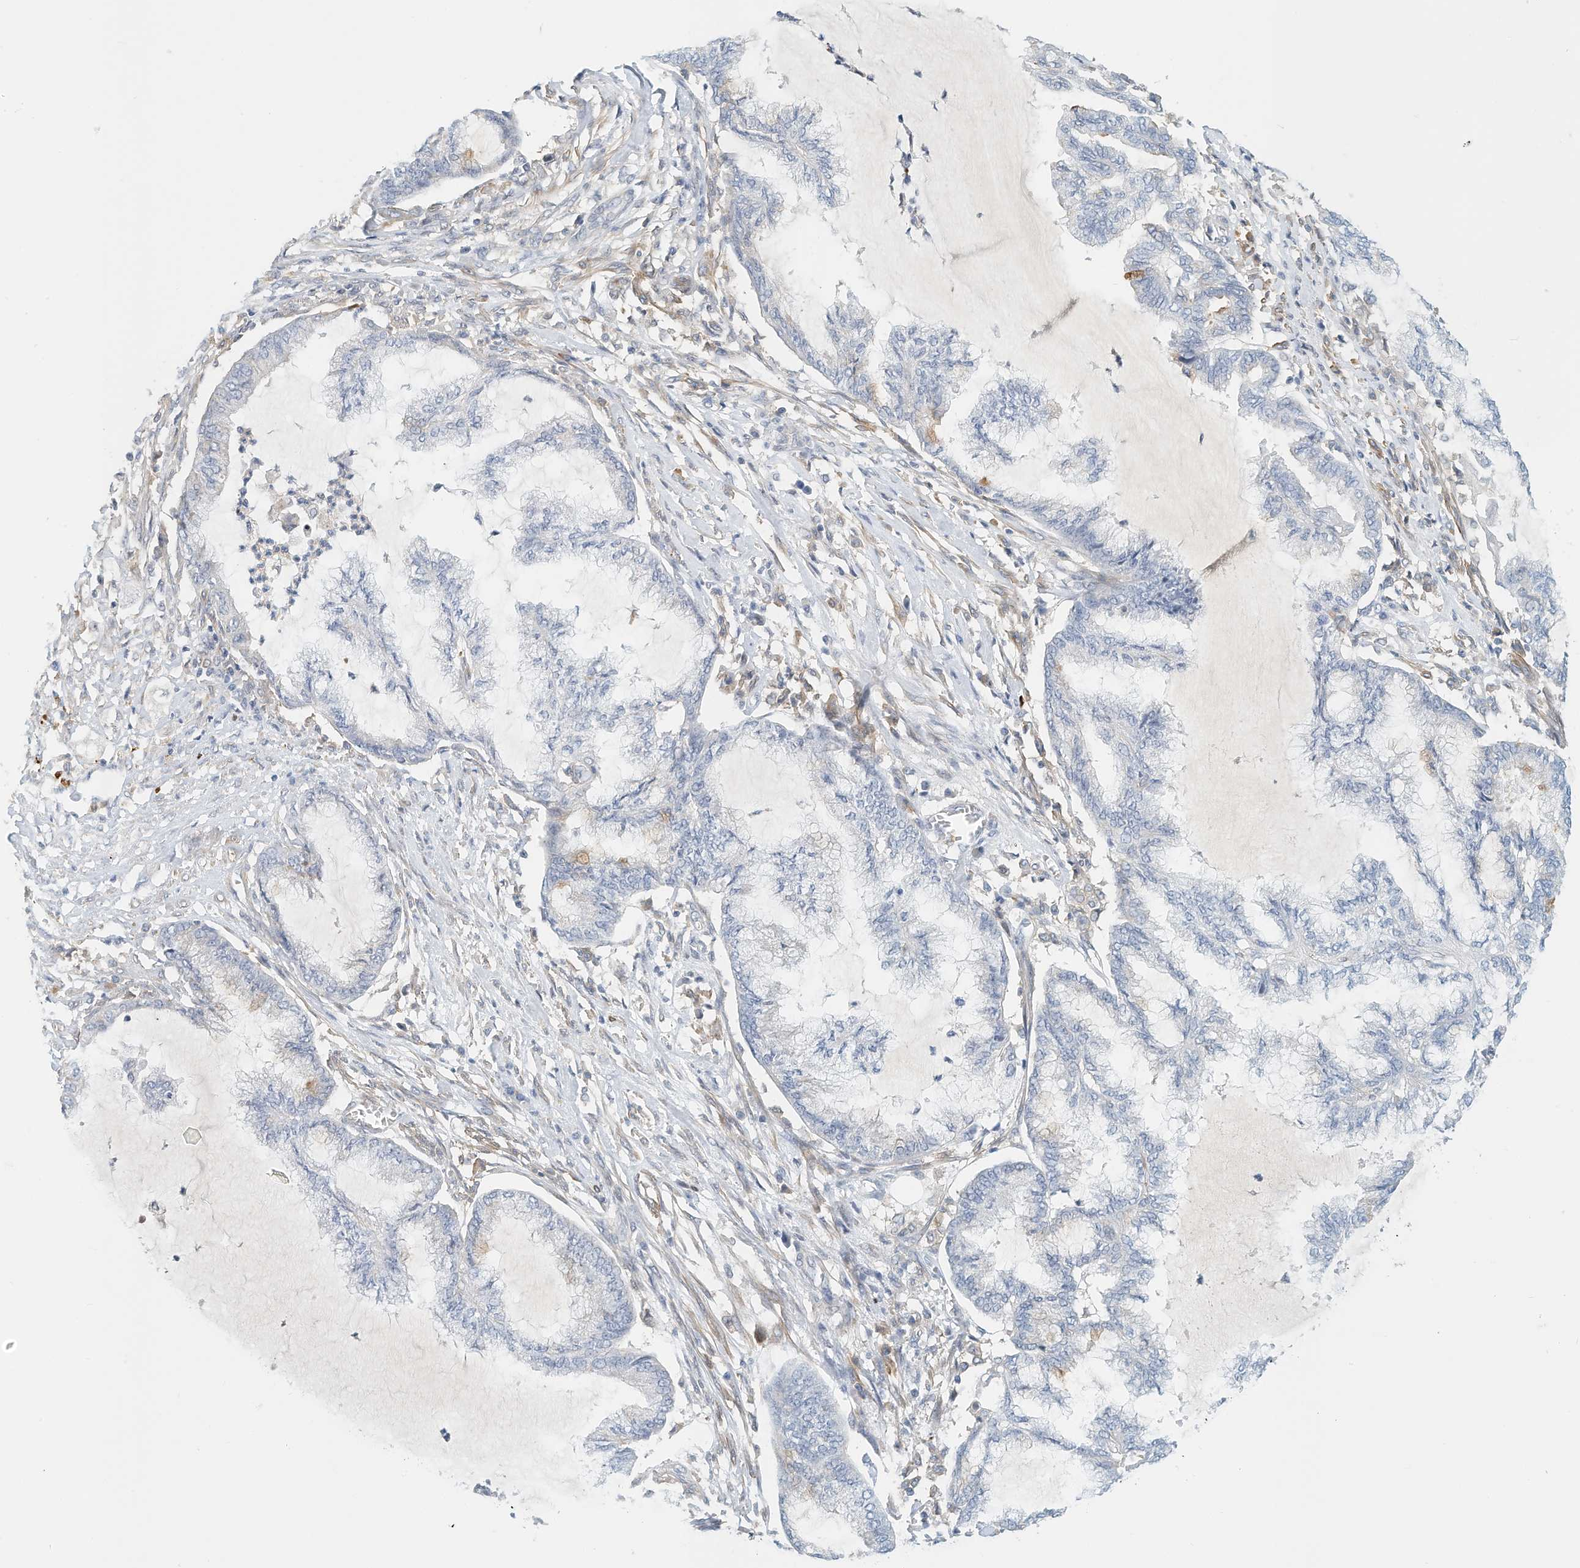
{"staining": {"intensity": "moderate", "quantity": "<25%", "location": "cytoplasmic/membranous"}, "tissue": "endometrial cancer", "cell_type": "Tumor cells", "image_type": "cancer", "snomed": [{"axis": "morphology", "description": "Adenocarcinoma, NOS"}, {"axis": "topography", "description": "Endometrium"}], "caption": "This is a micrograph of IHC staining of adenocarcinoma (endometrial), which shows moderate staining in the cytoplasmic/membranous of tumor cells.", "gene": "MICAL1", "patient": {"sex": "female", "age": 86}}